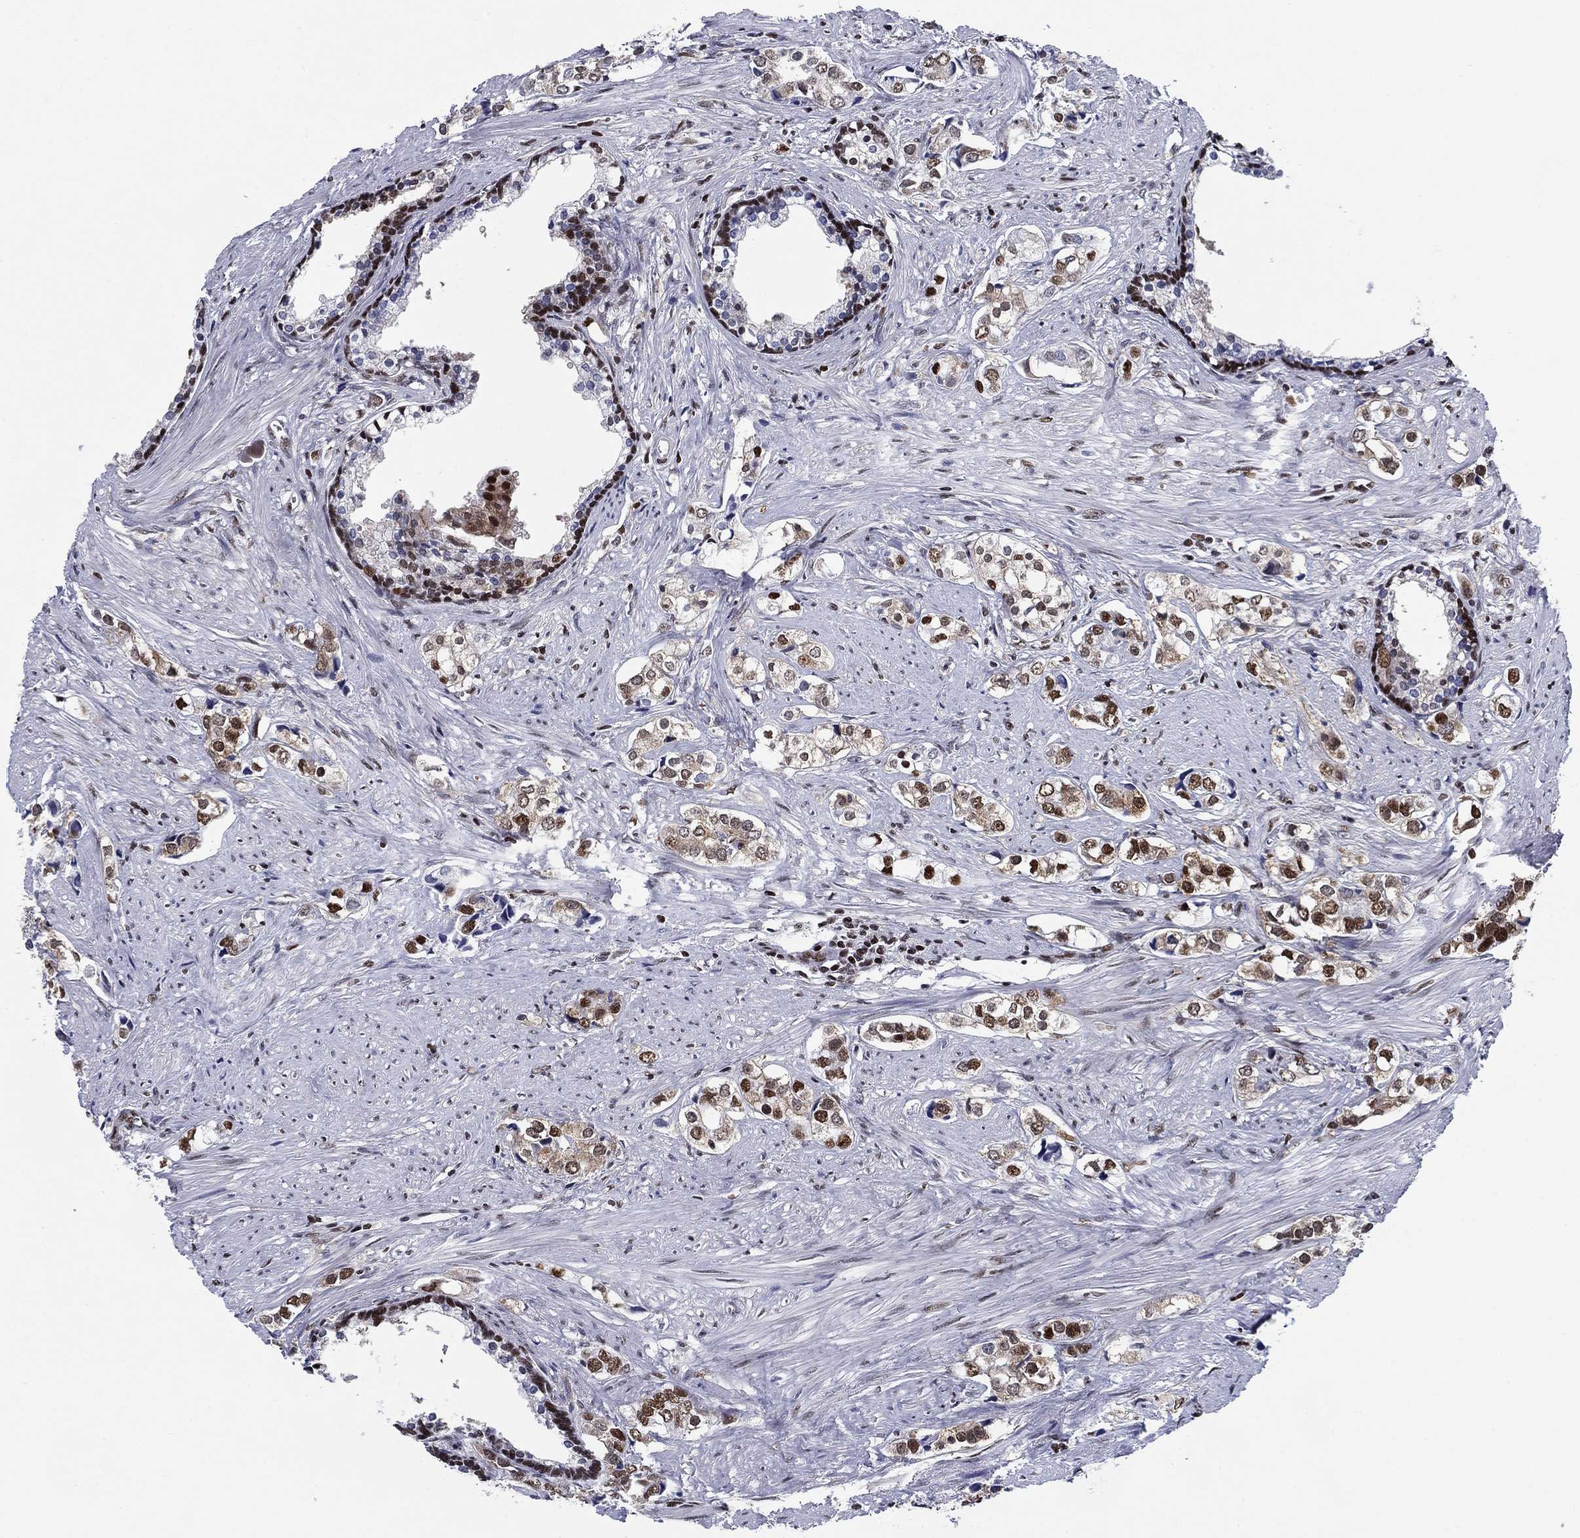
{"staining": {"intensity": "strong", "quantity": "<25%", "location": "nuclear"}, "tissue": "prostate cancer", "cell_type": "Tumor cells", "image_type": "cancer", "snomed": [{"axis": "morphology", "description": "Adenocarcinoma, NOS"}, {"axis": "topography", "description": "Prostate and seminal vesicle, NOS"}], "caption": "Brown immunohistochemical staining in prostate cancer (adenocarcinoma) shows strong nuclear staining in about <25% of tumor cells.", "gene": "RPRD1B", "patient": {"sex": "male", "age": 63}}